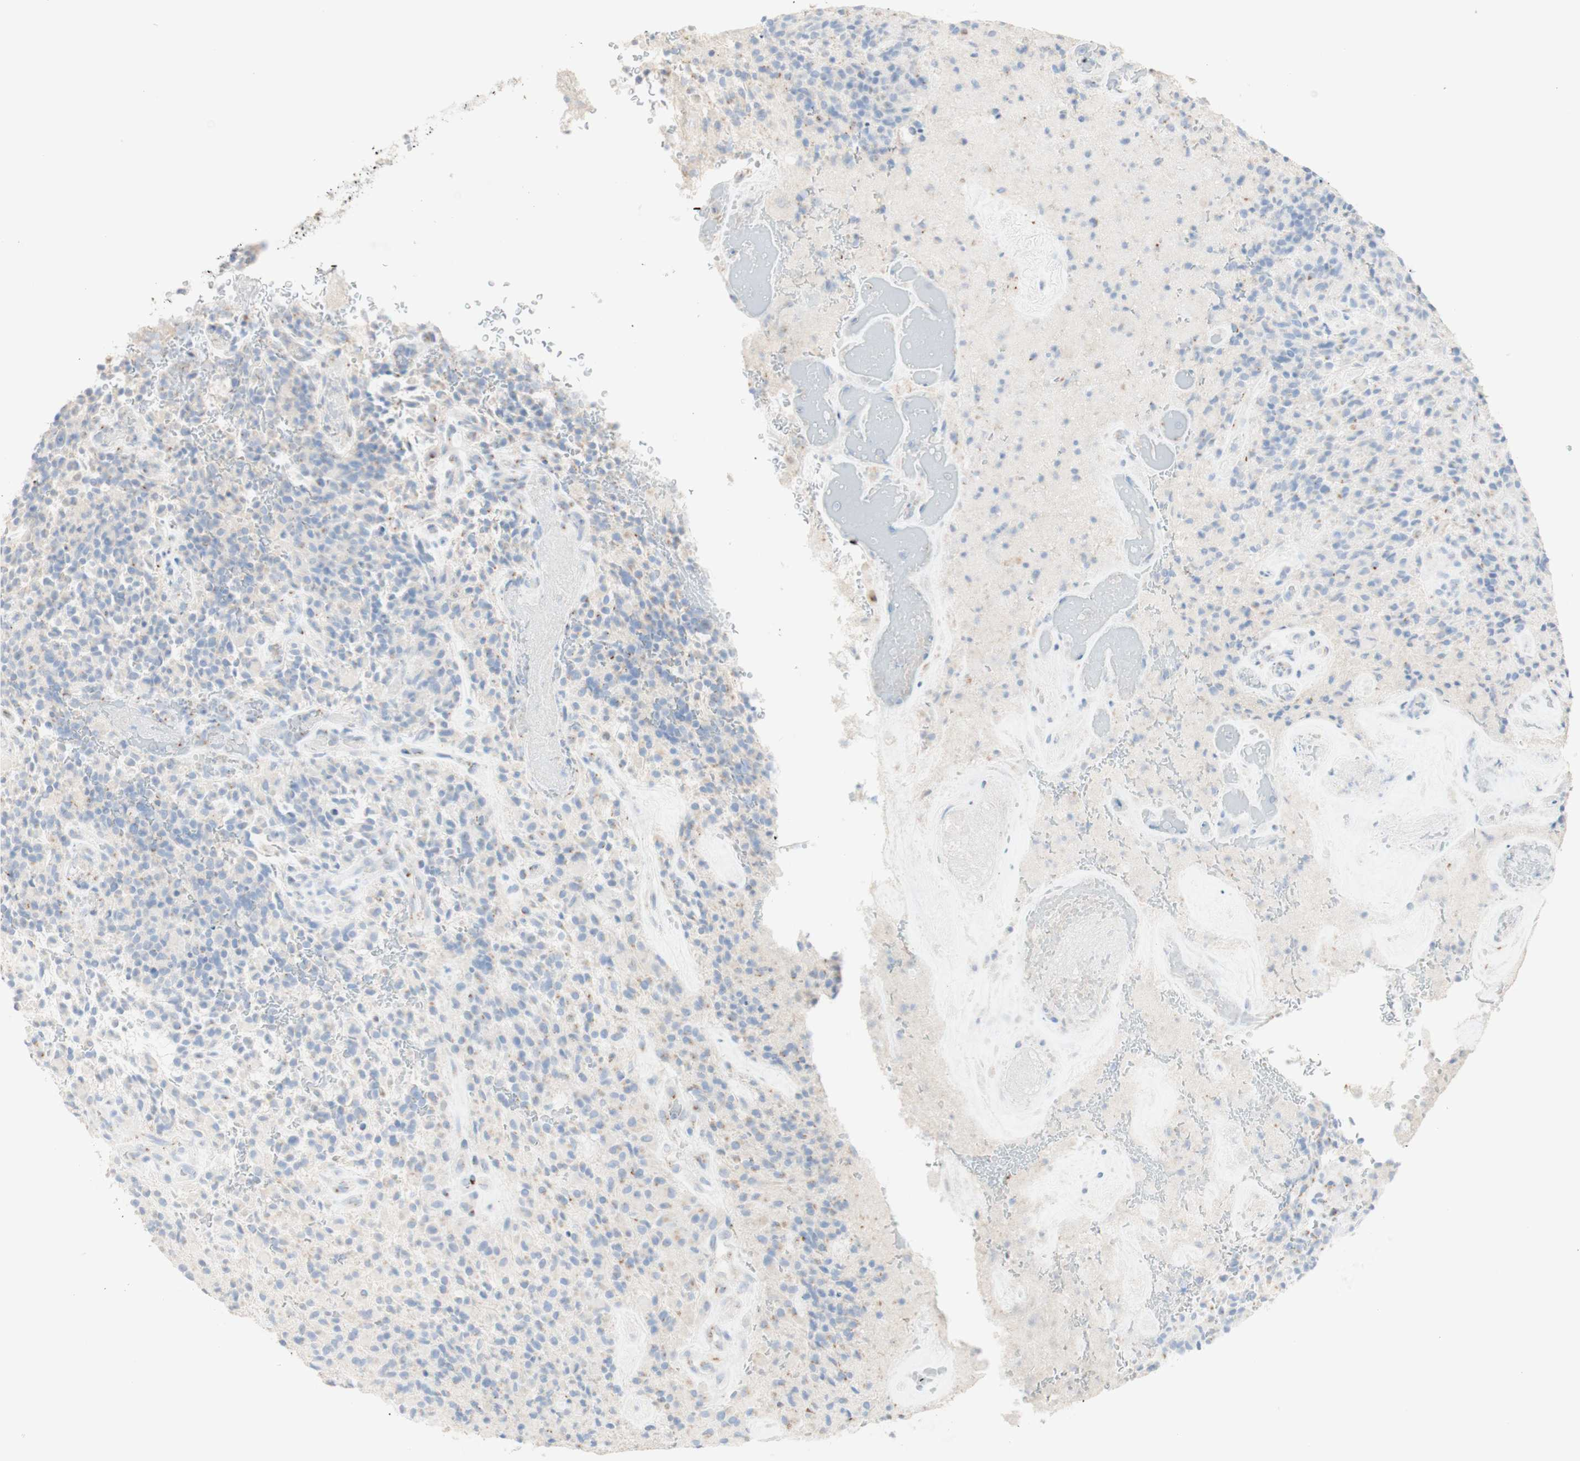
{"staining": {"intensity": "weak", "quantity": "25%-75%", "location": "cytoplasmic/membranous"}, "tissue": "glioma", "cell_type": "Tumor cells", "image_type": "cancer", "snomed": [{"axis": "morphology", "description": "Glioma, malignant, High grade"}, {"axis": "topography", "description": "Brain"}], "caption": "Immunohistochemical staining of human glioma demonstrates weak cytoplasmic/membranous protein expression in approximately 25%-75% of tumor cells.", "gene": "MANEA", "patient": {"sex": "male", "age": 71}}